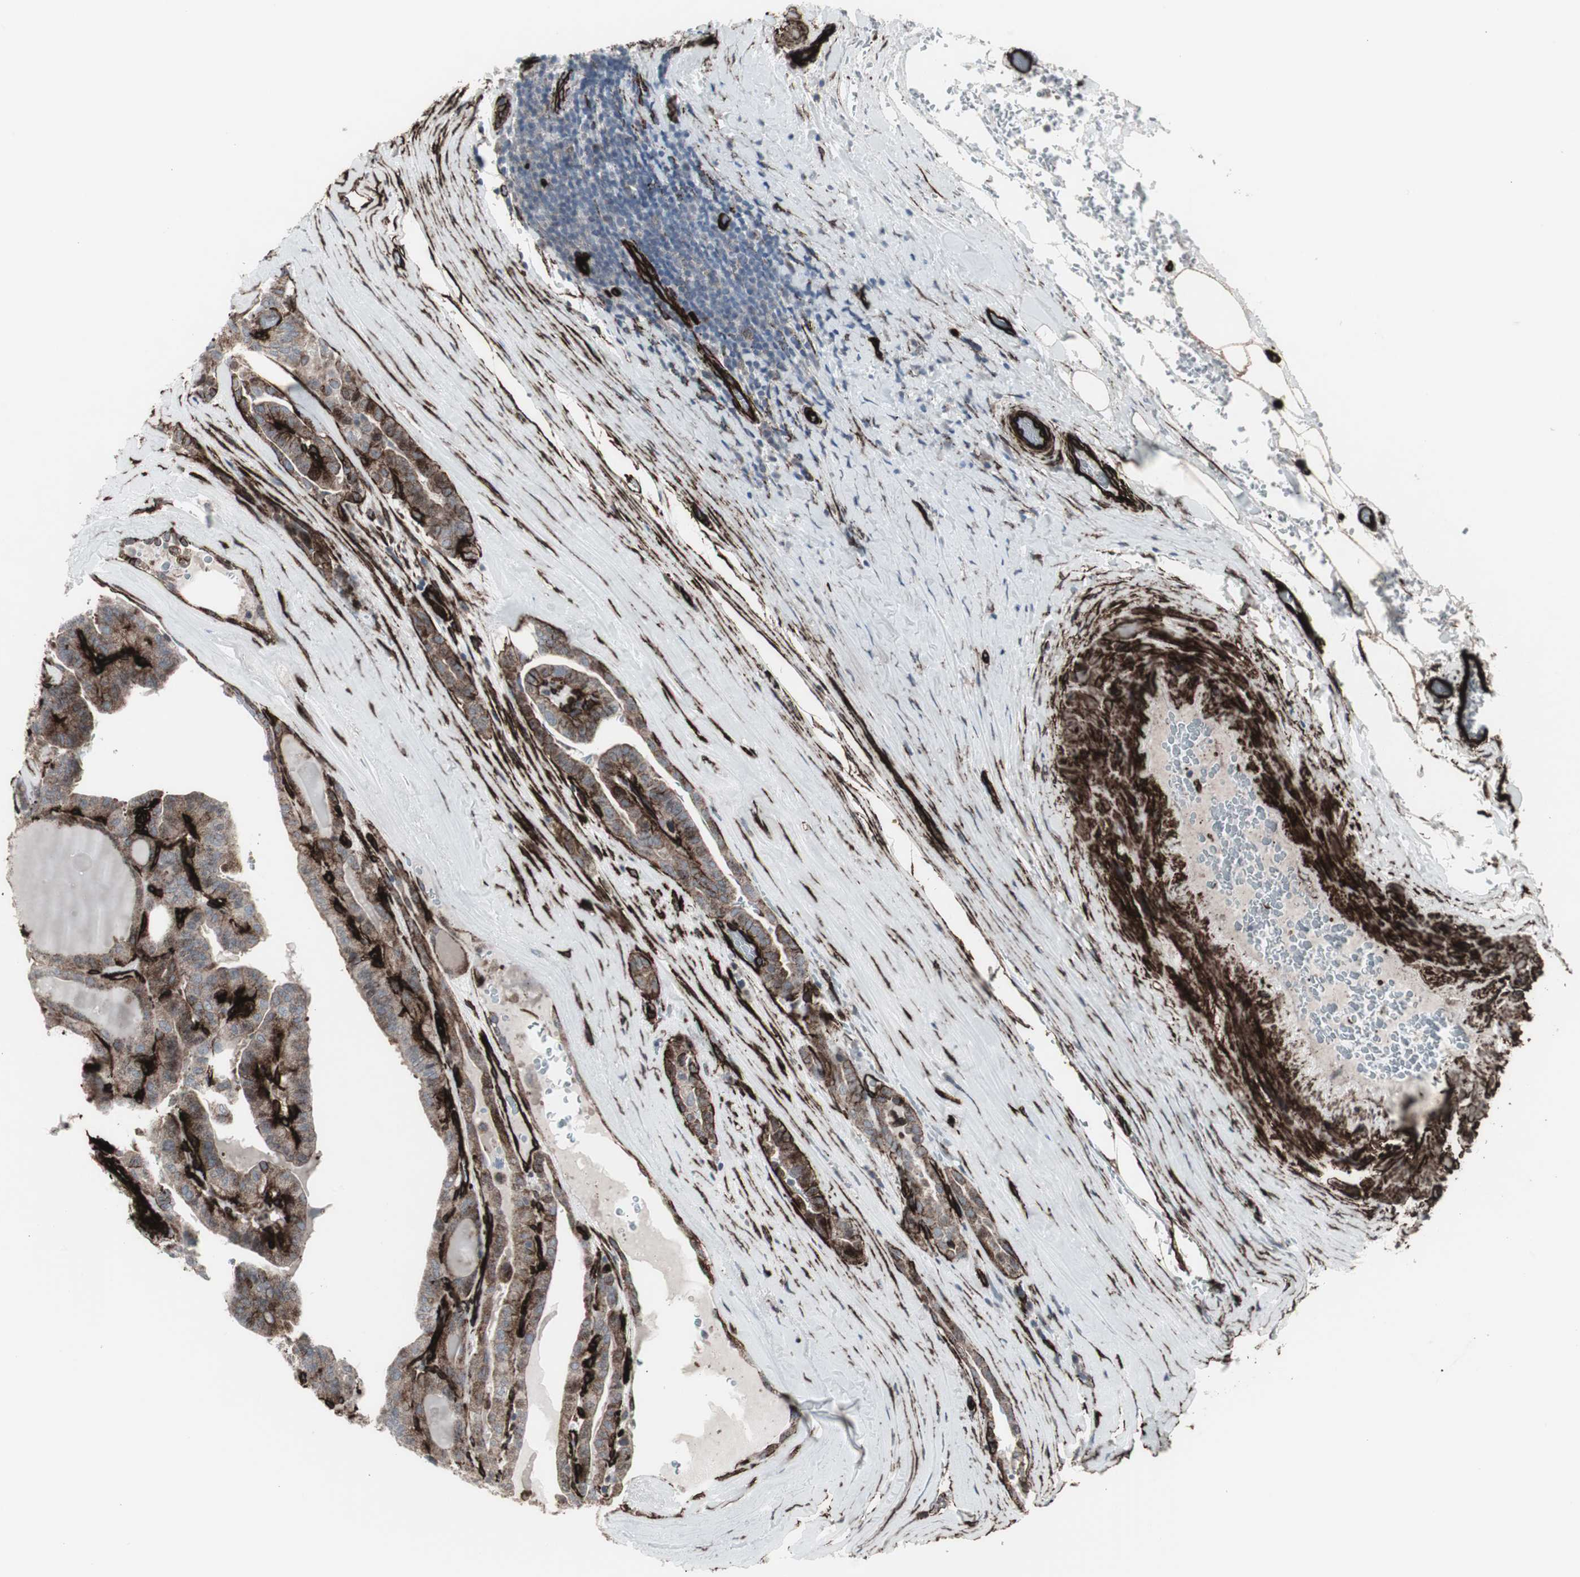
{"staining": {"intensity": "weak", "quantity": ">75%", "location": "cytoplasmic/membranous"}, "tissue": "thyroid cancer", "cell_type": "Tumor cells", "image_type": "cancer", "snomed": [{"axis": "morphology", "description": "Papillary adenocarcinoma, NOS"}, {"axis": "topography", "description": "Thyroid gland"}], "caption": "Protein expression analysis of human papillary adenocarcinoma (thyroid) reveals weak cytoplasmic/membranous expression in about >75% of tumor cells.", "gene": "PDGFA", "patient": {"sex": "male", "age": 77}}